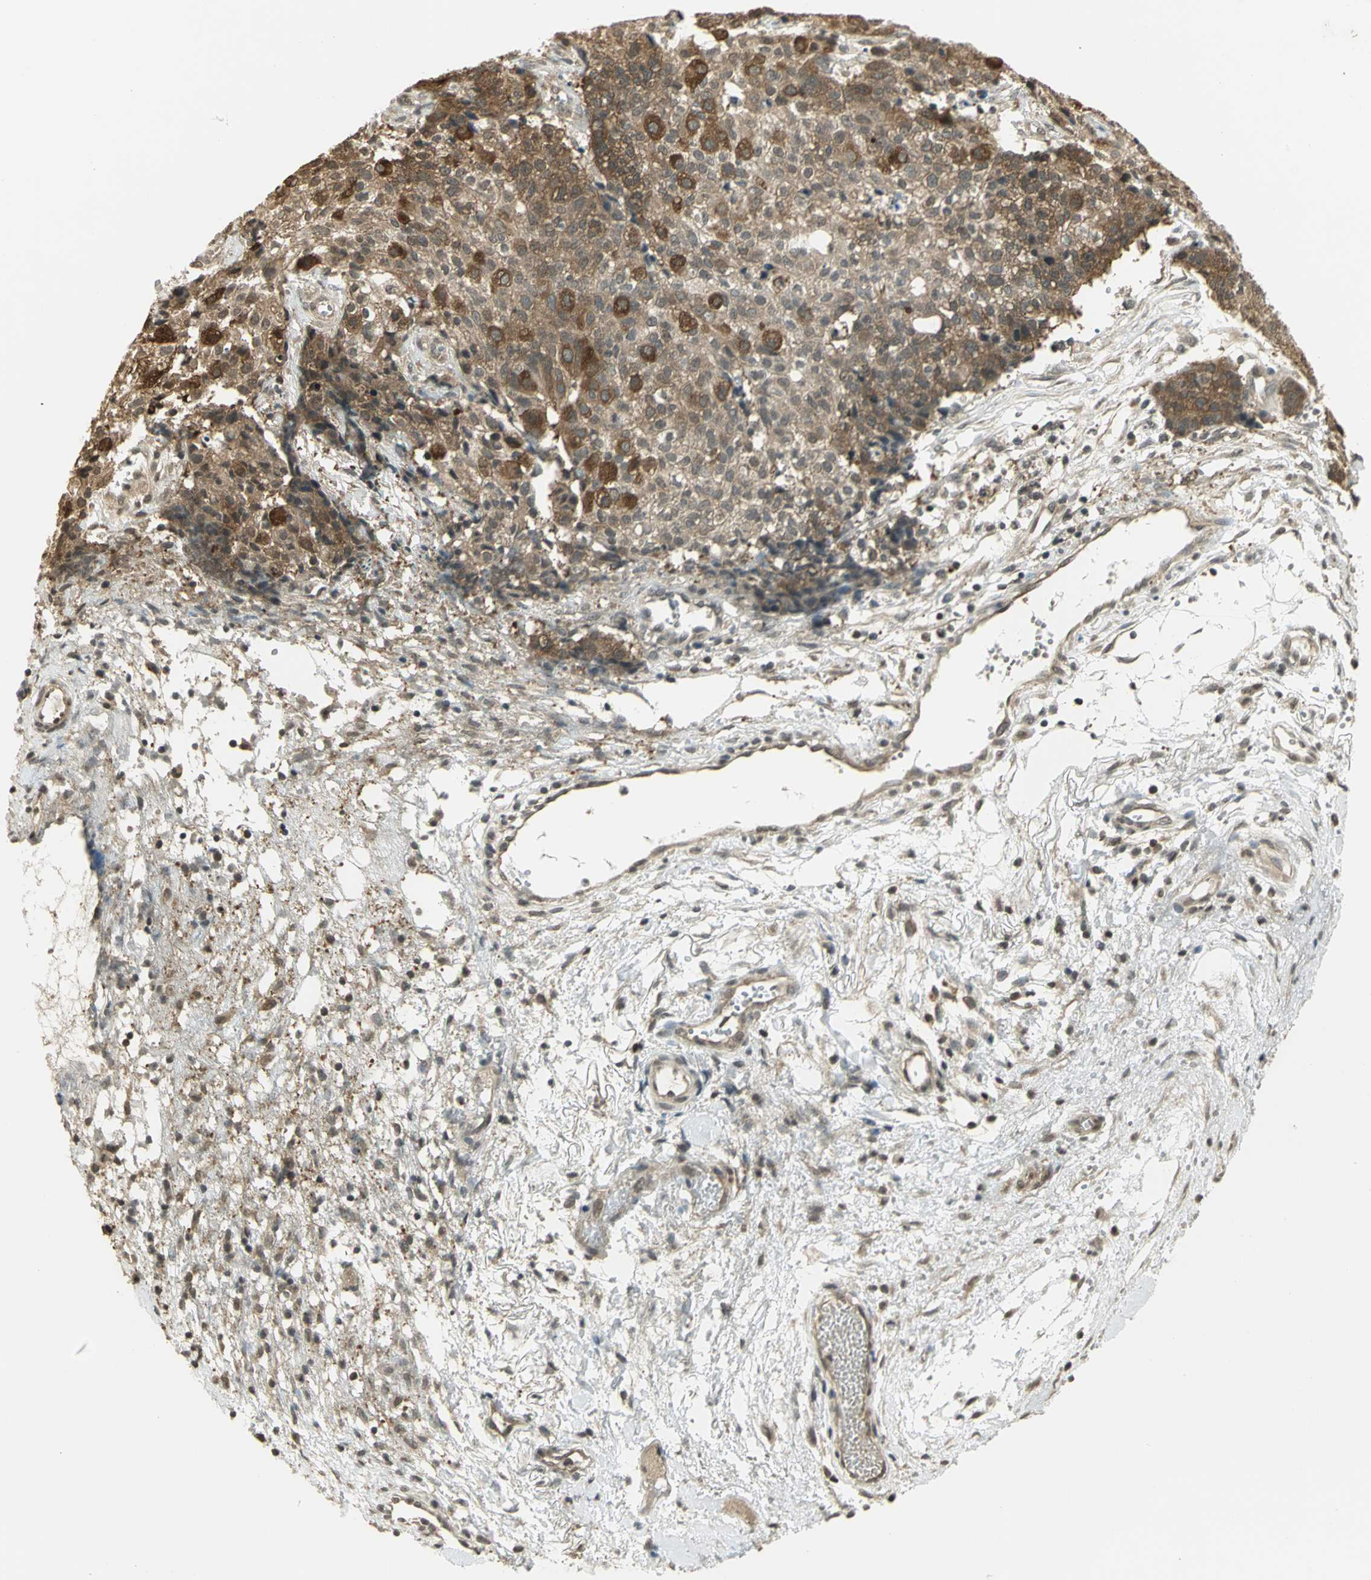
{"staining": {"intensity": "strong", "quantity": "25%-75%", "location": "cytoplasmic/membranous"}, "tissue": "ovarian cancer", "cell_type": "Tumor cells", "image_type": "cancer", "snomed": [{"axis": "morphology", "description": "Carcinoma, endometroid"}, {"axis": "topography", "description": "Ovary"}], "caption": "Human ovarian endometroid carcinoma stained with a protein marker reveals strong staining in tumor cells.", "gene": "CDC34", "patient": {"sex": "female", "age": 42}}